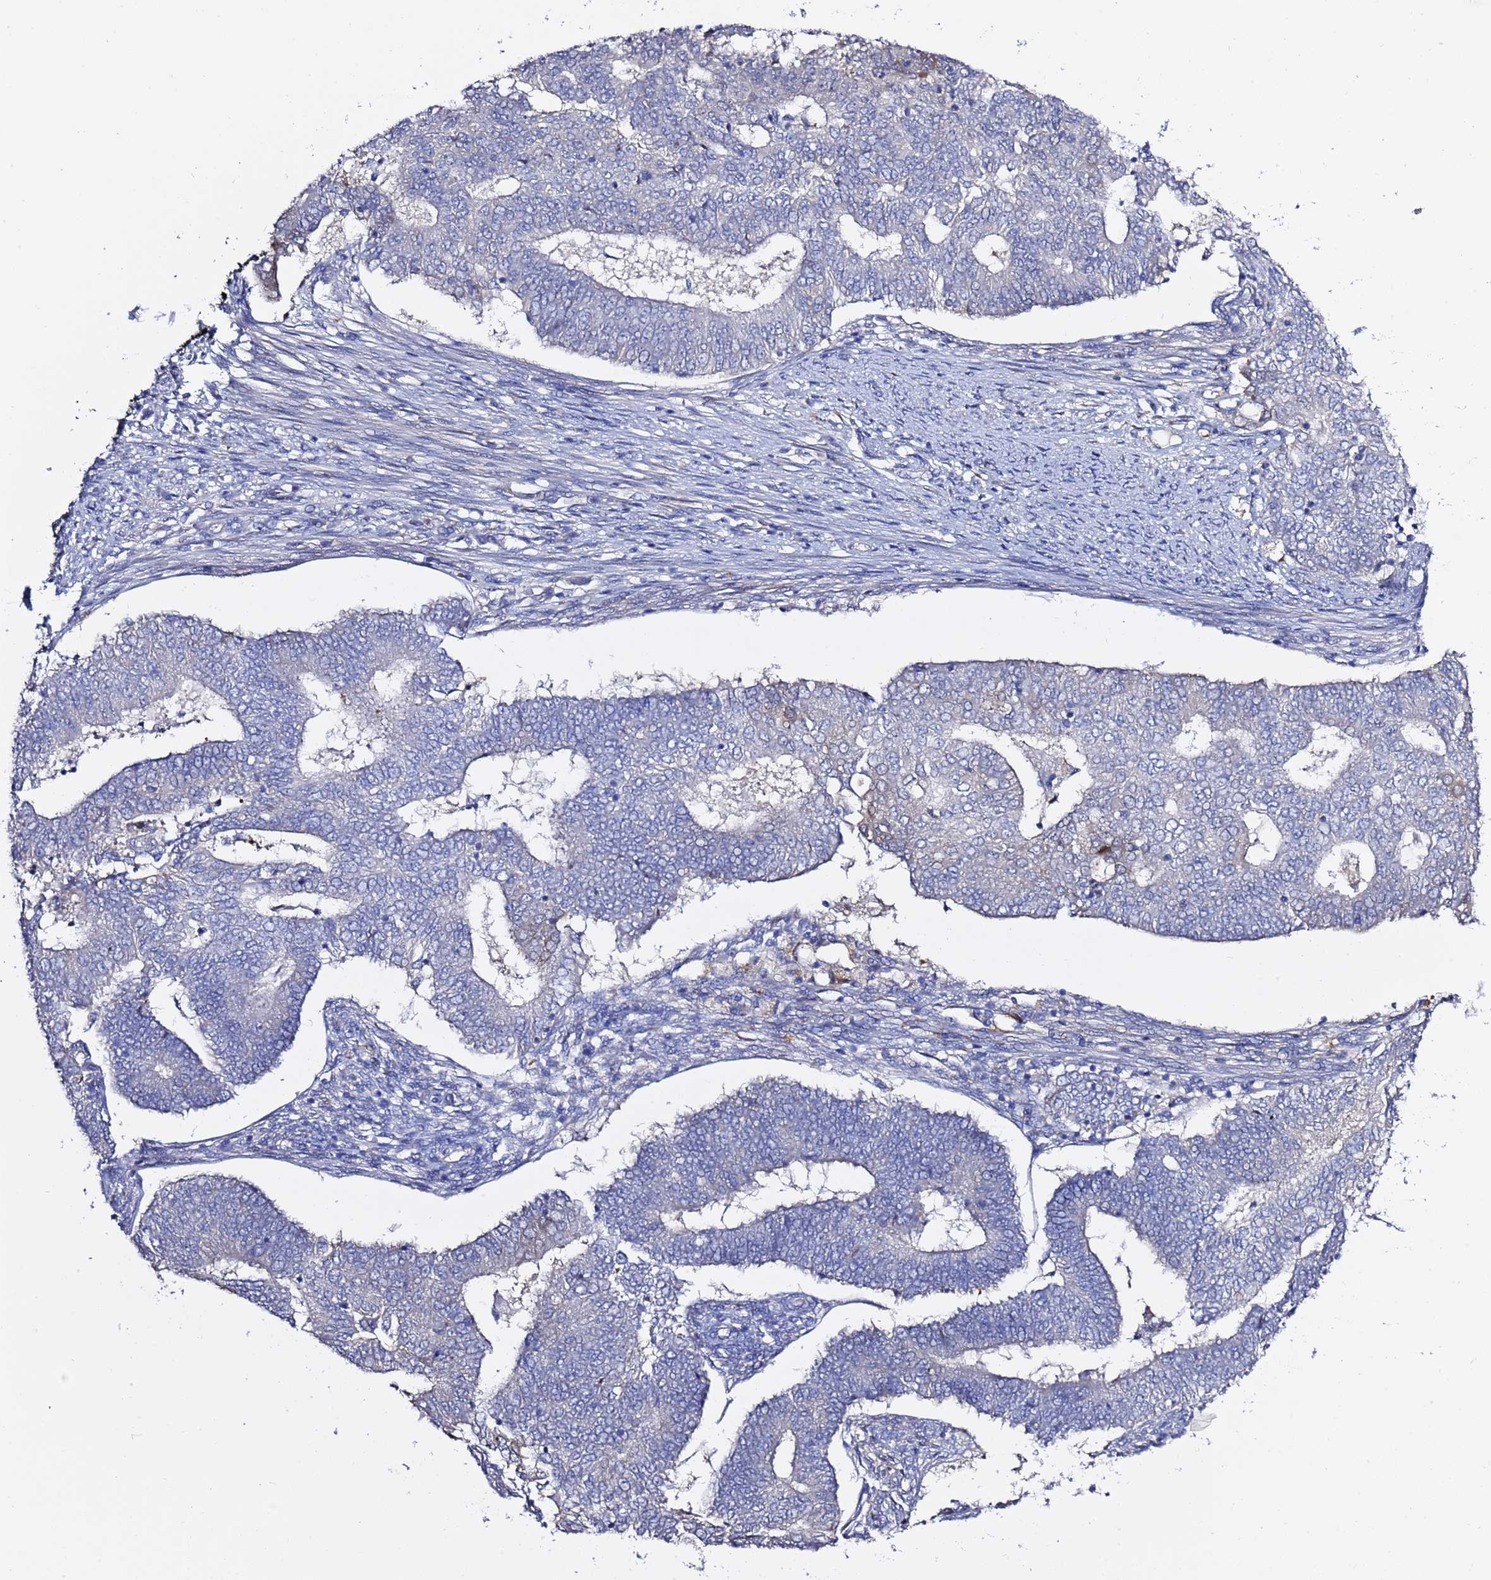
{"staining": {"intensity": "negative", "quantity": "none", "location": "none"}, "tissue": "endometrial cancer", "cell_type": "Tumor cells", "image_type": "cancer", "snomed": [{"axis": "morphology", "description": "Adenocarcinoma, NOS"}, {"axis": "topography", "description": "Endometrium"}], "caption": "A micrograph of human adenocarcinoma (endometrial) is negative for staining in tumor cells.", "gene": "NAT2", "patient": {"sex": "female", "age": 62}}